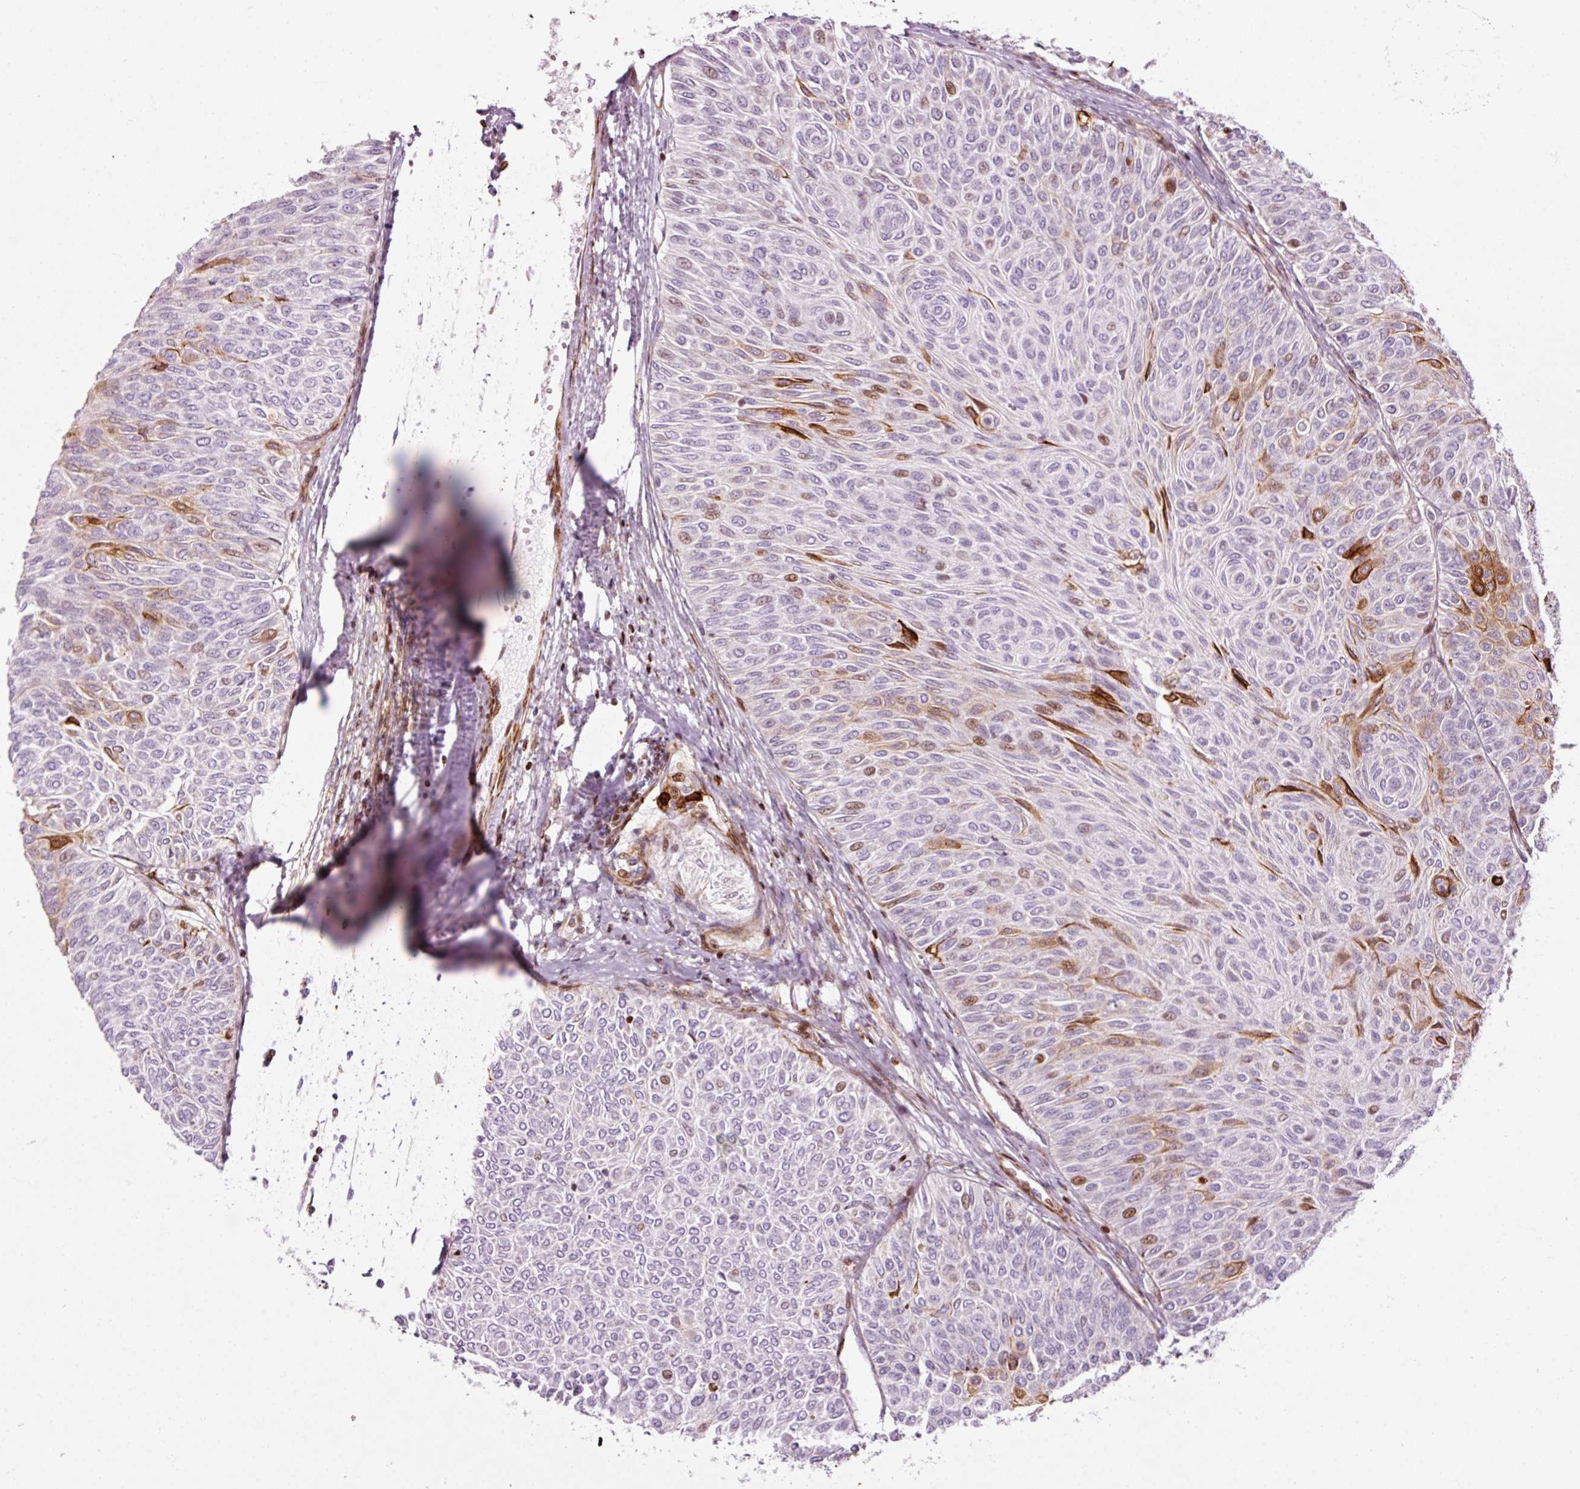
{"staining": {"intensity": "strong", "quantity": "<25%", "location": "cytoplasmic/membranous,nuclear"}, "tissue": "urothelial cancer", "cell_type": "Tumor cells", "image_type": "cancer", "snomed": [{"axis": "morphology", "description": "Urothelial carcinoma, Low grade"}, {"axis": "topography", "description": "Urinary bladder"}], "caption": "This is a histology image of IHC staining of low-grade urothelial carcinoma, which shows strong positivity in the cytoplasmic/membranous and nuclear of tumor cells.", "gene": "ANKRD20A1", "patient": {"sex": "male", "age": 78}}